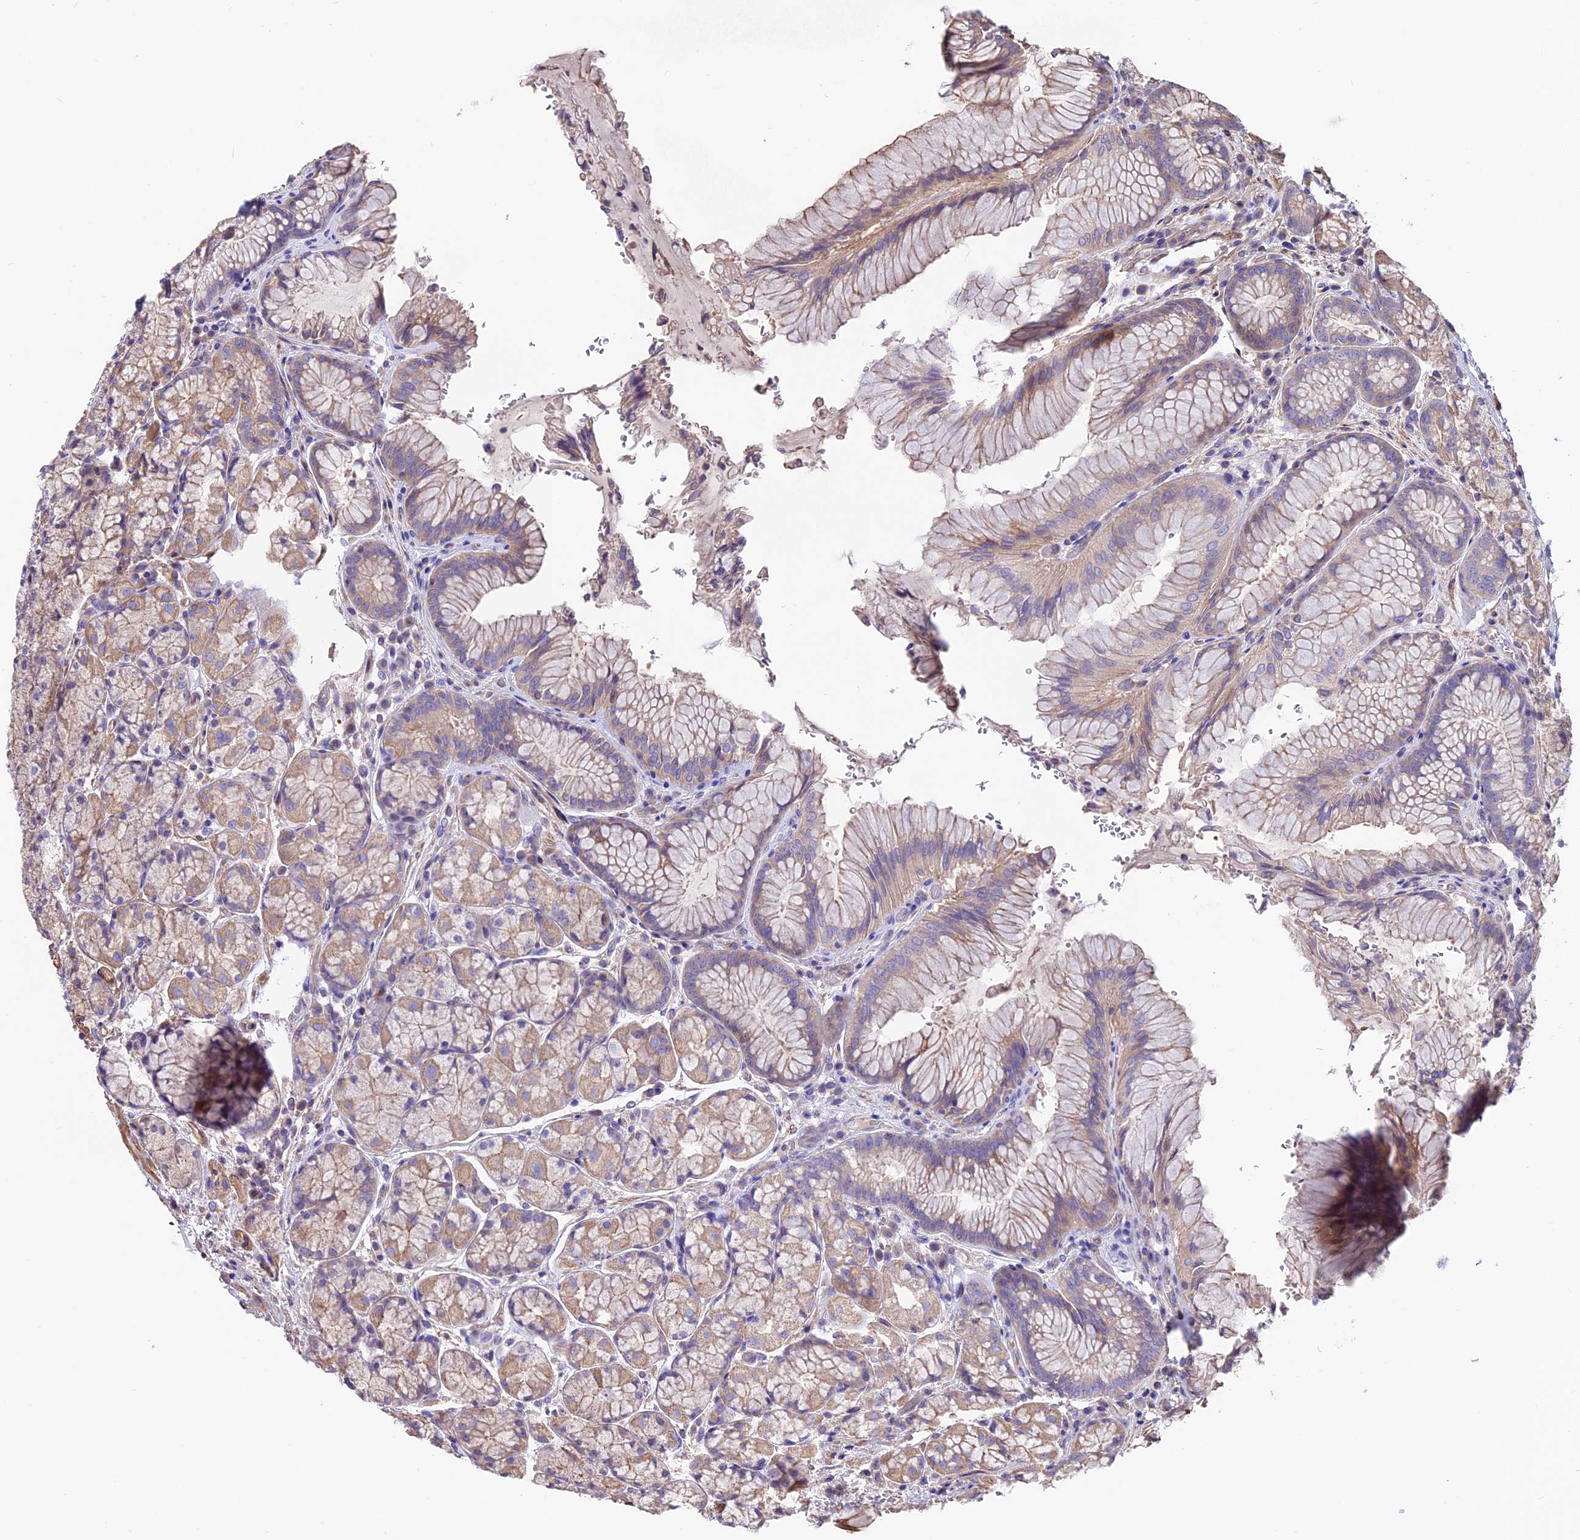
{"staining": {"intensity": "moderate", "quantity": ">75%", "location": "cytoplasmic/membranous"}, "tissue": "stomach", "cell_type": "Glandular cells", "image_type": "normal", "snomed": [{"axis": "morphology", "description": "Normal tissue, NOS"}, {"axis": "topography", "description": "Stomach"}], "caption": "This histopathology image reveals normal stomach stained with immunohistochemistry to label a protein in brown. The cytoplasmic/membranous of glandular cells show moderate positivity for the protein. Nuclei are counter-stained blue.", "gene": "ANO3", "patient": {"sex": "male", "age": 63}}